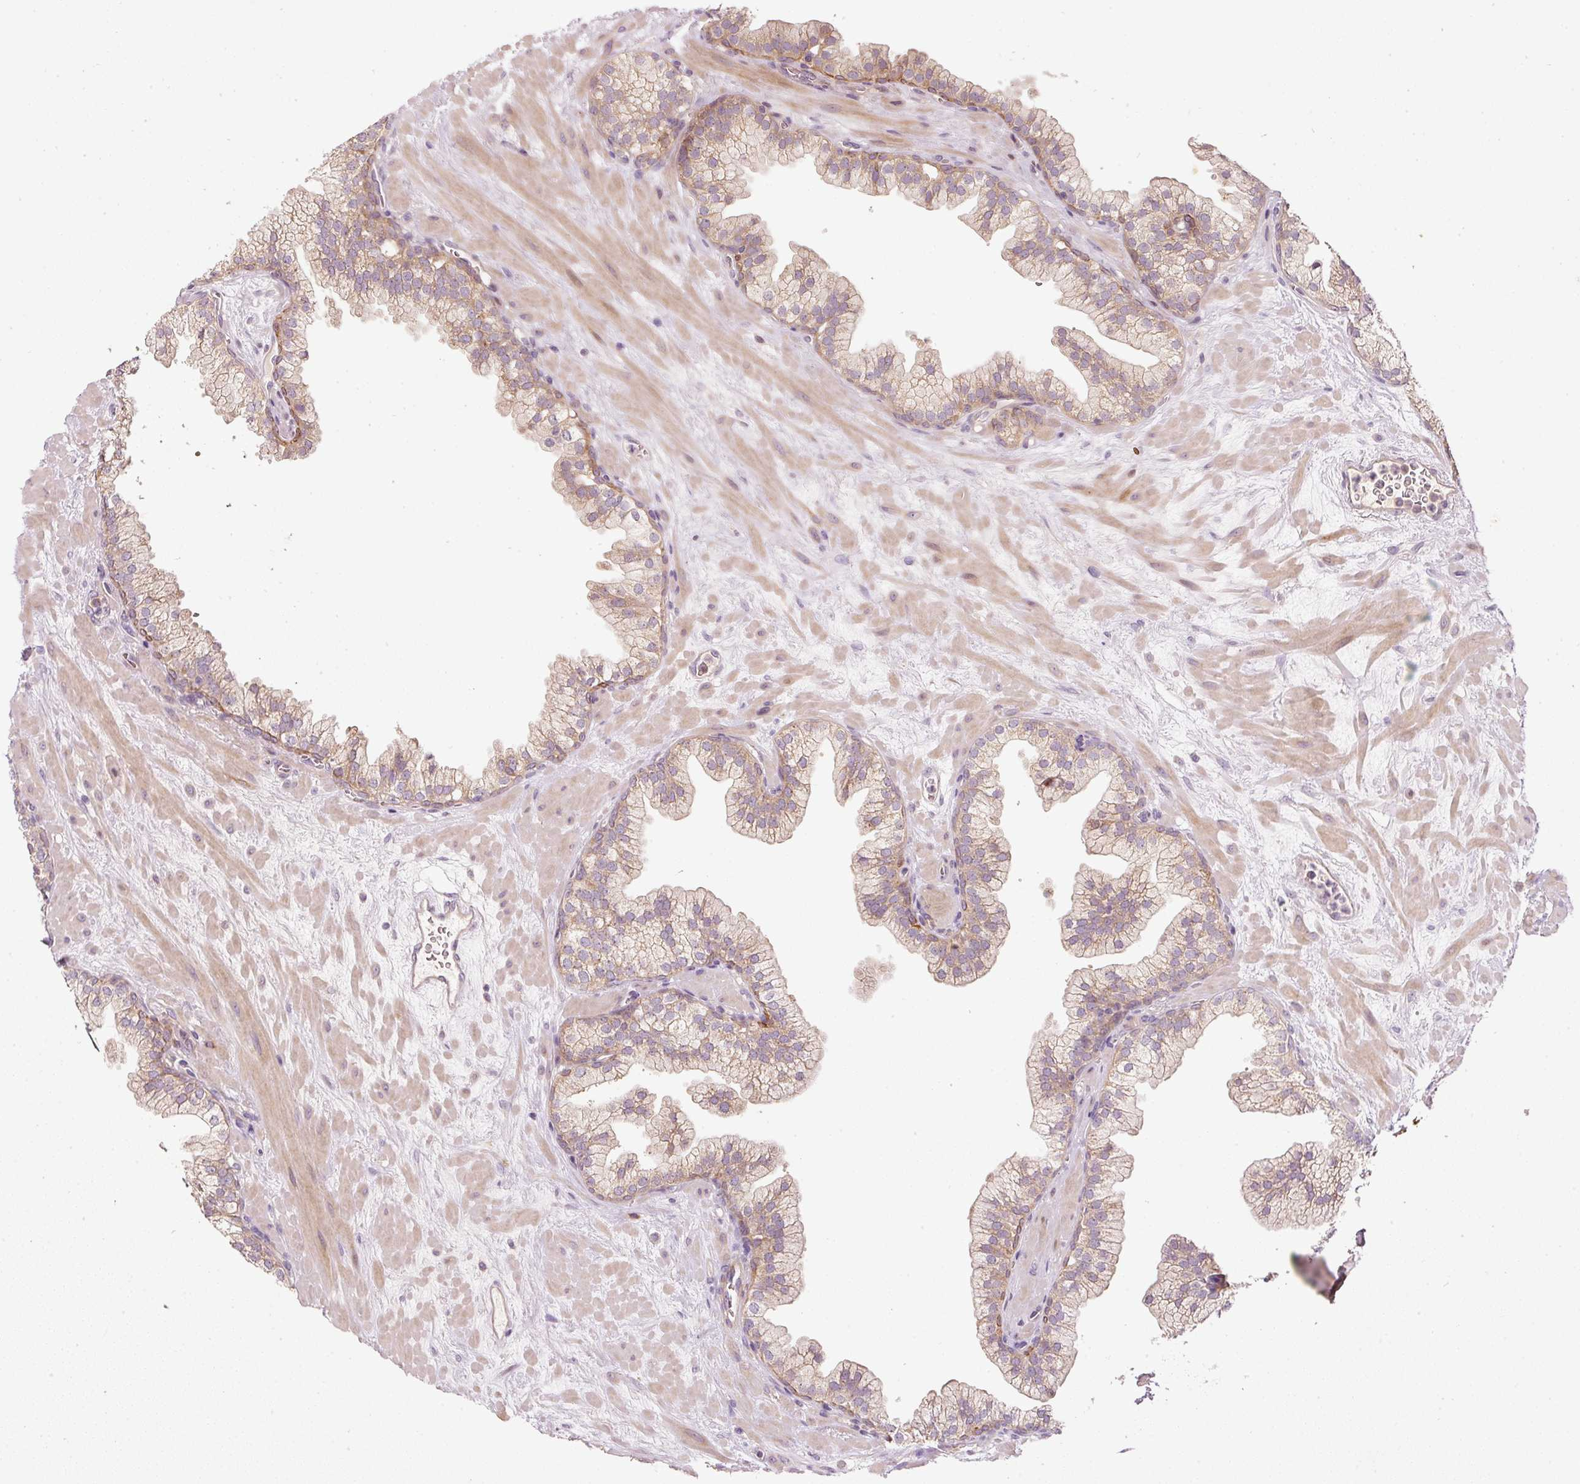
{"staining": {"intensity": "moderate", "quantity": "25%-75%", "location": "cytoplasmic/membranous"}, "tissue": "prostate", "cell_type": "Glandular cells", "image_type": "normal", "snomed": [{"axis": "morphology", "description": "Normal tissue, NOS"}, {"axis": "topography", "description": "Prostate"}, {"axis": "topography", "description": "Peripheral nerve tissue"}], "caption": "Glandular cells demonstrate medium levels of moderate cytoplasmic/membranous staining in approximately 25%-75% of cells in benign human prostate.", "gene": "MAP10", "patient": {"sex": "male", "age": 61}}